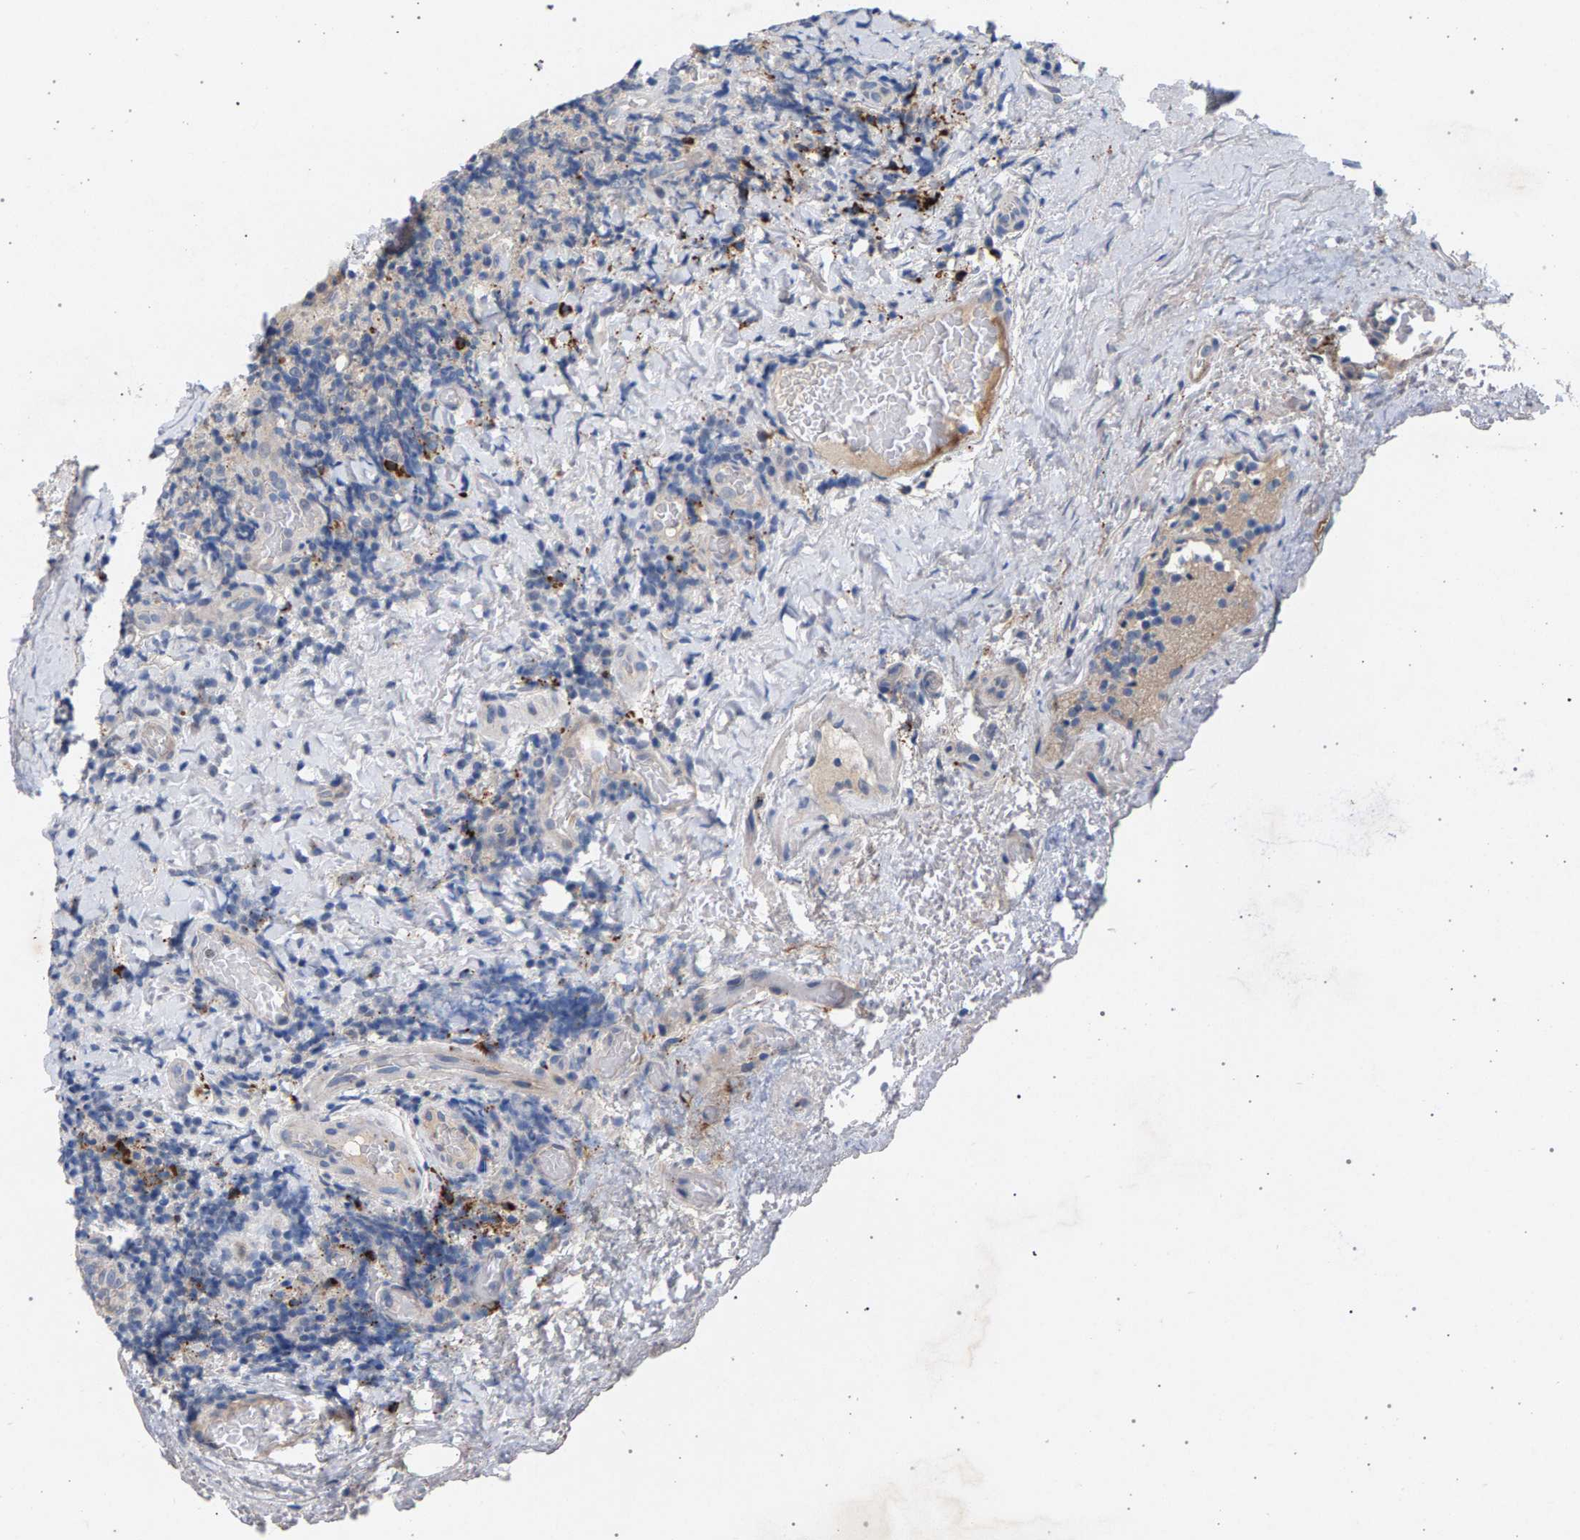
{"staining": {"intensity": "negative", "quantity": "none", "location": "none"}, "tissue": "lymphoma", "cell_type": "Tumor cells", "image_type": "cancer", "snomed": [{"axis": "morphology", "description": "Malignant lymphoma, non-Hodgkin's type, High grade"}, {"axis": "topography", "description": "Tonsil"}], "caption": "High-grade malignant lymphoma, non-Hodgkin's type was stained to show a protein in brown. There is no significant positivity in tumor cells.", "gene": "MAMDC2", "patient": {"sex": "female", "age": 36}}